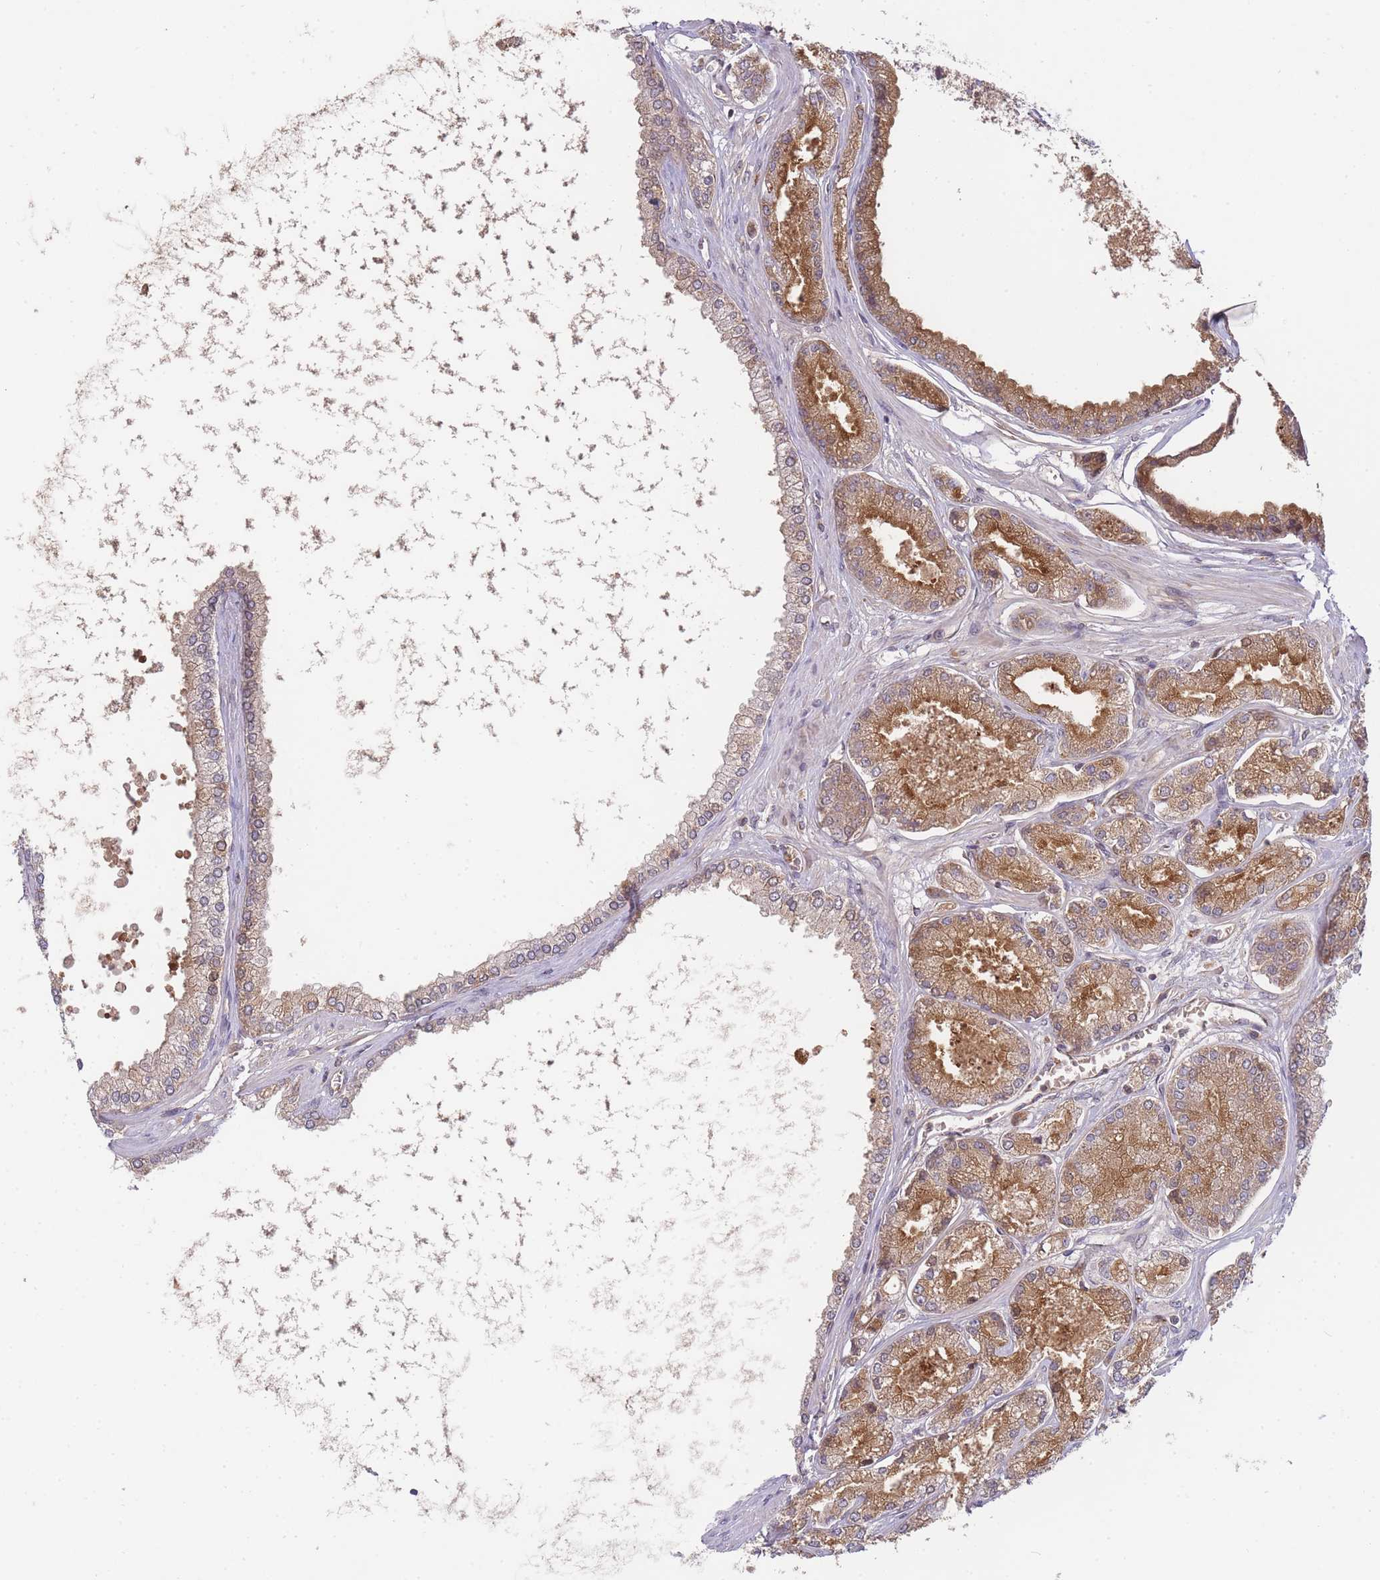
{"staining": {"intensity": "moderate", "quantity": ">75%", "location": "cytoplasmic/membranous"}, "tissue": "prostate cancer", "cell_type": "Tumor cells", "image_type": "cancer", "snomed": [{"axis": "morphology", "description": "Adenocarcinoma, NOS"}, {"axis": "topography", "description": "Prostate and seminal vesicle, NOS"}], "caption": "Immunohistochemistry of prostate cancer exhibits medium levels of moderate cytoplasmic/membranous expression in approximately >75% of tumor cells.", "gene": "RALGDS", "patient": {"sex": "male", "age": 76}}